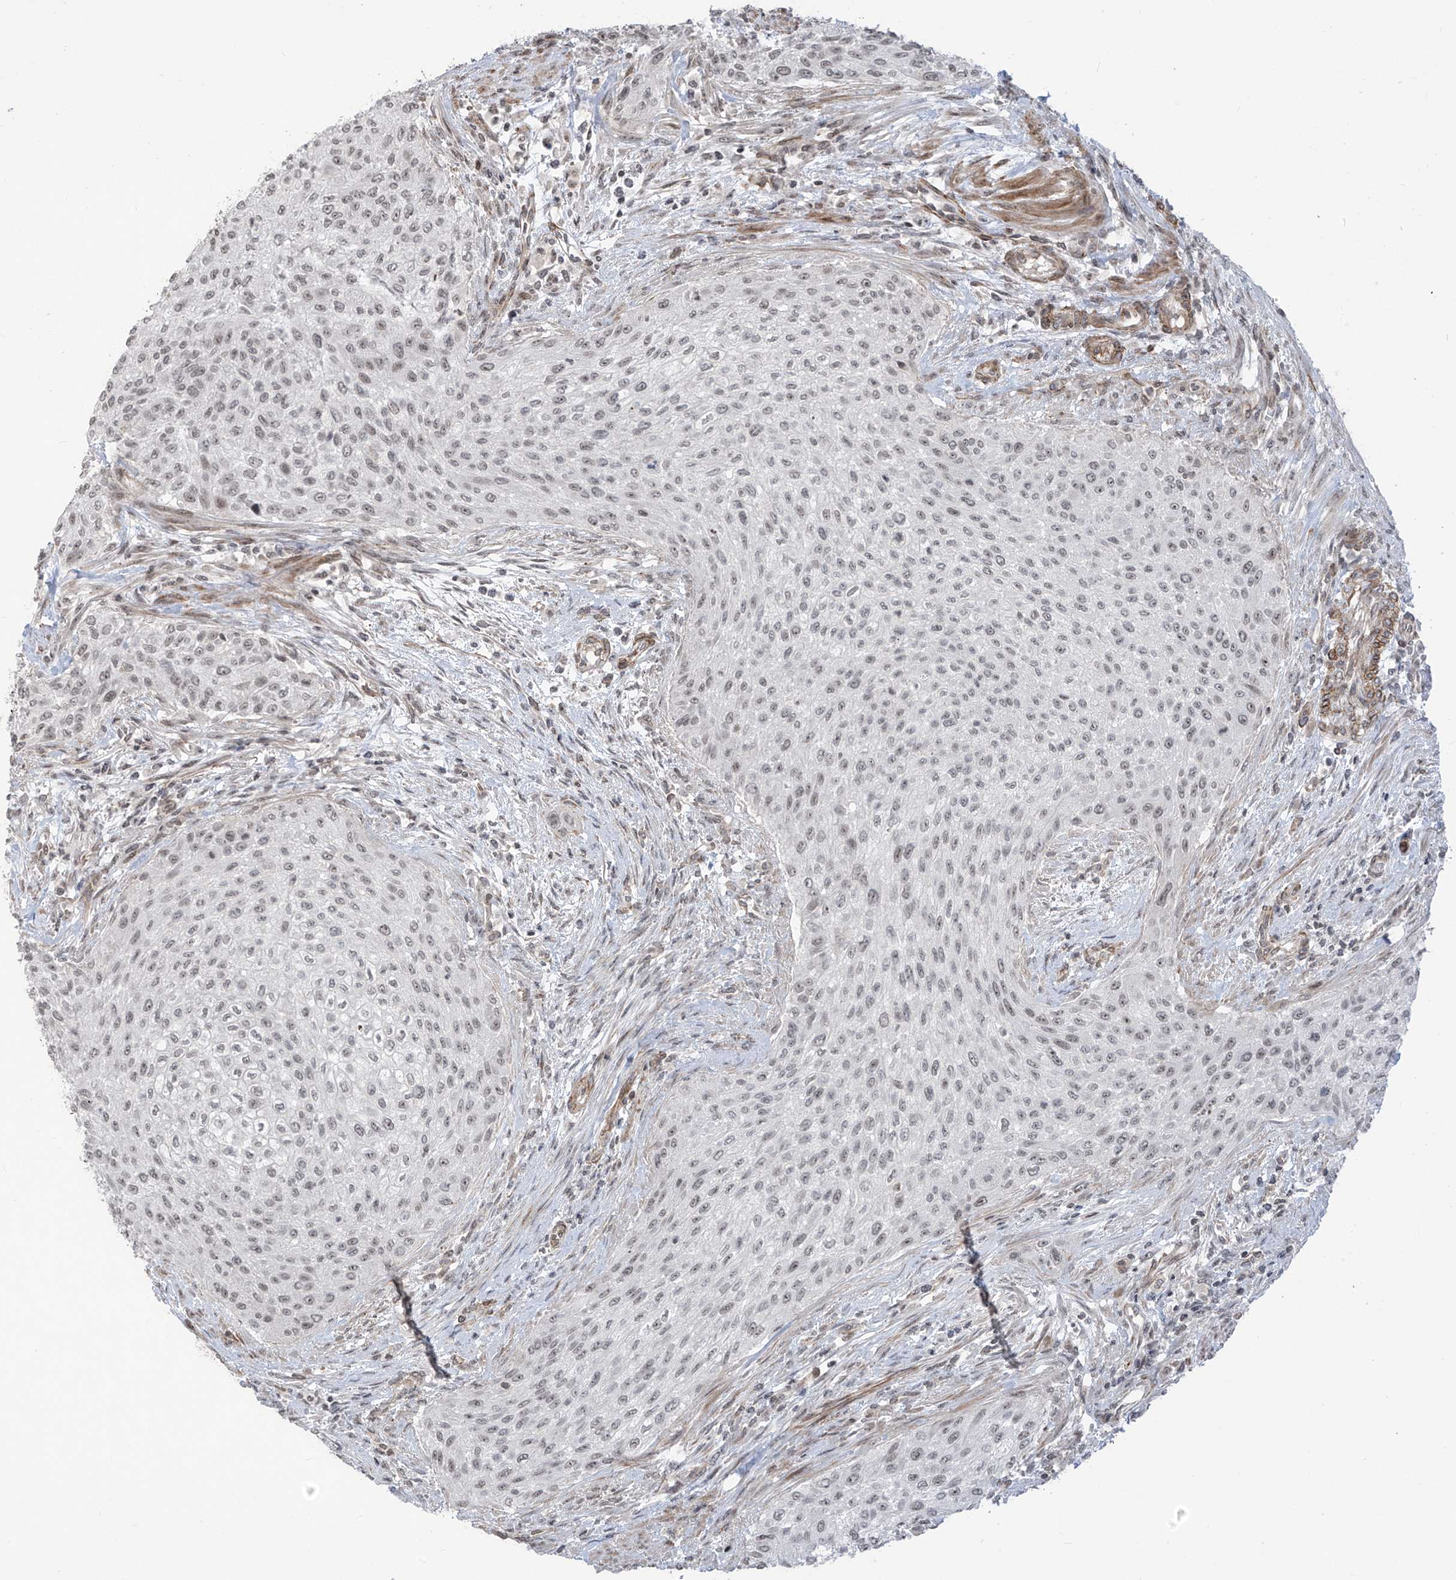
{"staining": {"intensity": "weak", "quantity": ">75%", "location": "nuclear"}, "tissue": "urothelial cancer", "cell_type": "Tumor cells", "image_type": "cancer", "snomed": [{"axis": "morphology", "description": "Urothelial carcinoma, High grade"}, {"axis": "topography", "description": "Urinary bladder"}], "caption": "This is a histology image of immunohistochemistry (IHC) staining of urothelial carcinoma (high-grade), which shows weak positivity in the nuclear of tumor cells.", "gene": "METAP1D", "patient": {"sex": "male", "age": 35}}